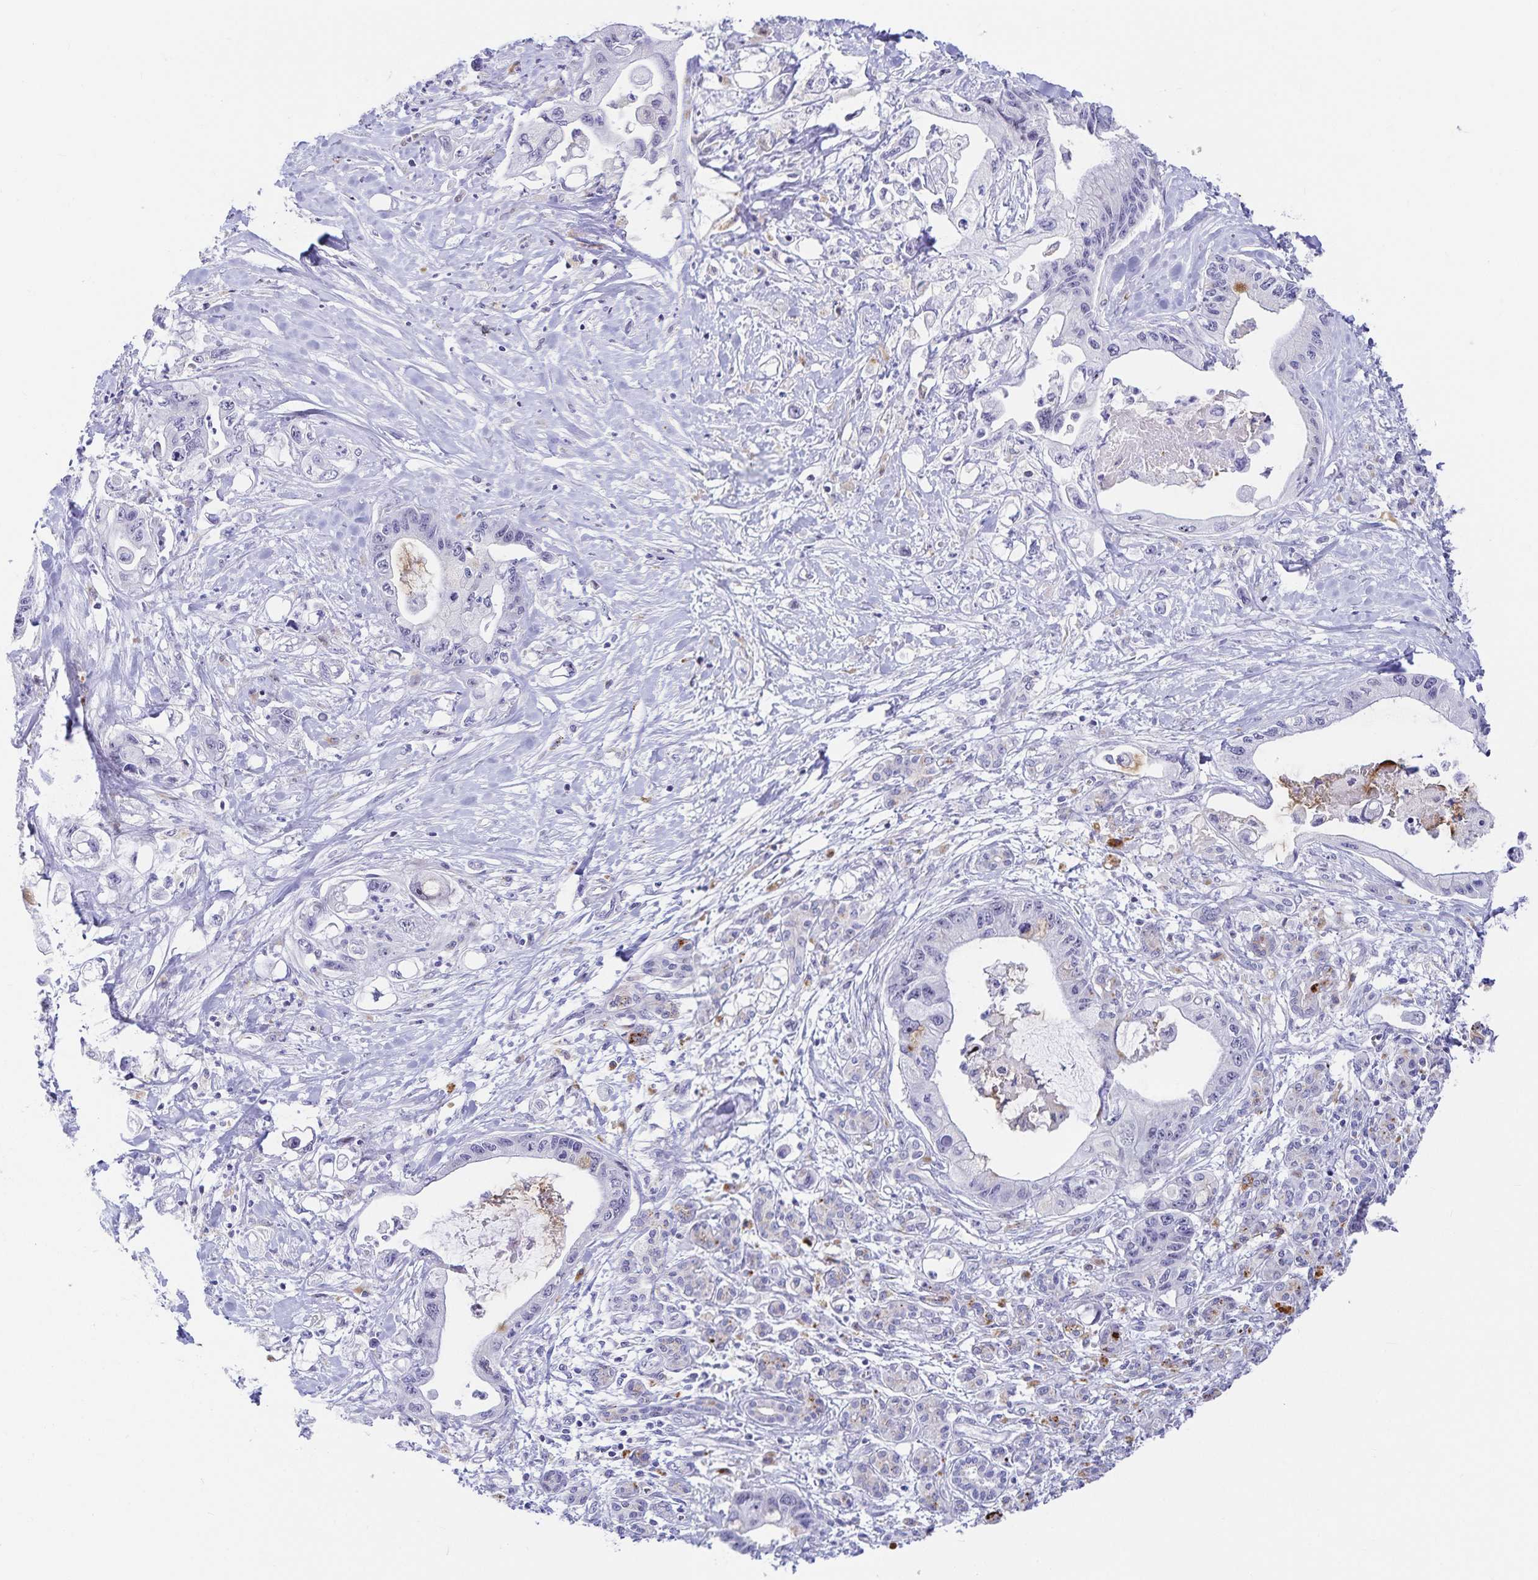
{"staining": {"intensity": "negative", "quantity": "none", "location": "none"}, "tissue": "pancreatic cancer", "cell_type": "Tumor cells", "image_type": "cancer", "snomed": [{"axis": "morphology", "description": "Adenocarcinoma, NOS"}, {"axis": "topography", "description": "Pancreas"}], "caption": "Tumor cells show no significant expression in pancreatic adenocarcinoma. The staining was performed using DAB to visualize the protein expression in brown, while the nuclei were stained in blue with hematoxylin (Magnification: 20x).", "gene": "KBTBD13", "patient": {"sex": "male", "age": 61}}